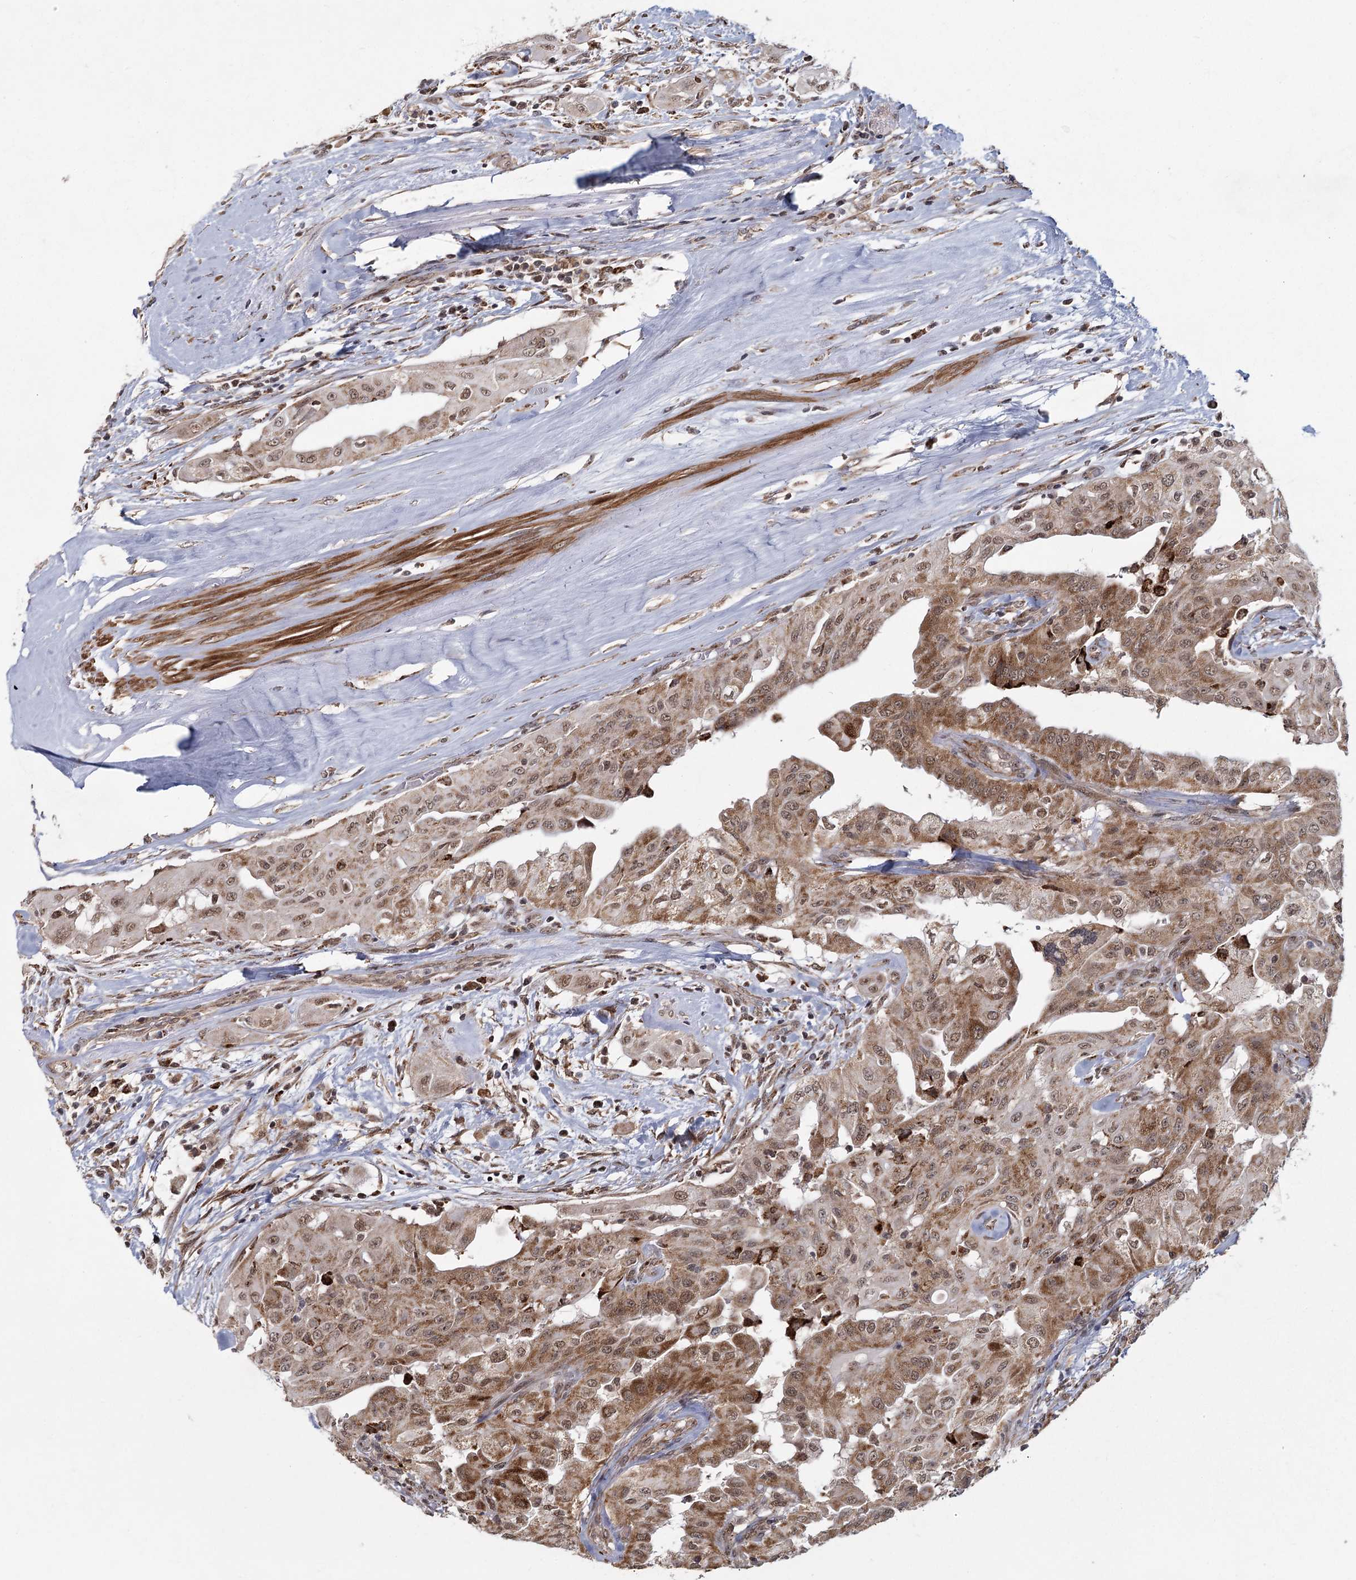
{"staining": {"intensity": "moderate", "quantity": ">75%", "location": "cytoplasmic/membranous,nuclear"}, "tissue": "thyroid cancer", "cell_type": "Tumor cells", "image_type": "cancer", "snomed": [{"axis": "morphology", "description": "Papillary adenocarcinoma, NOS"}, {"axis": "topography", "description": "Thyroid gland"}], "caption": "This micrograph exhibits papillary adenocarcinoma (thyroid) stained with IHC to label a protein in brown. The cytoplasmic/membranous and nuclear of tumor cells show moderate positivity for the protein. Nuclei are counter-stained blue.", "gene": "ZCCHC24", "patient": {"sex": "female", "age": 59}}